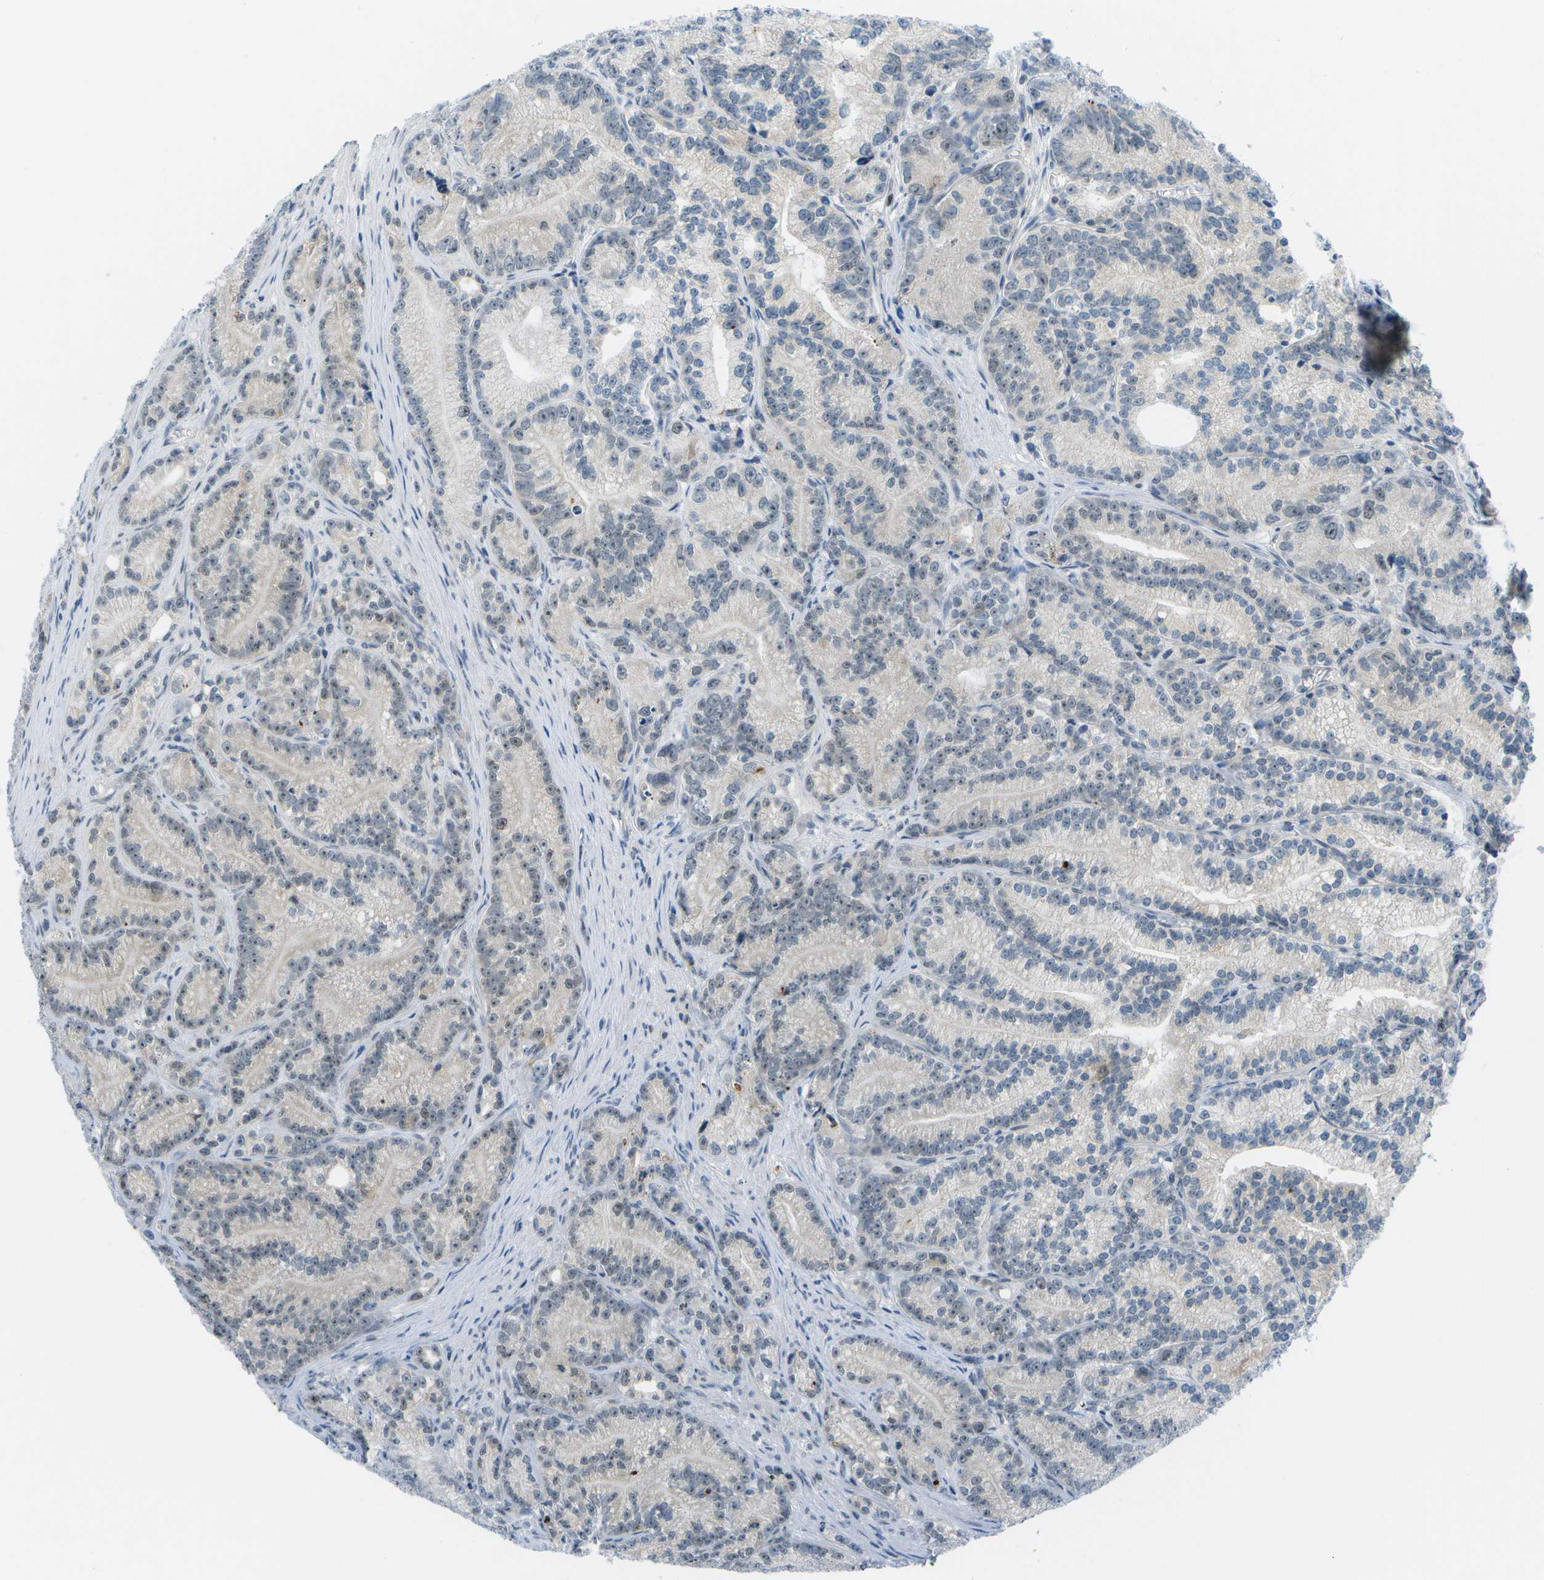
{"staining": {"intensity": "weak", "quantity": "<25%", "location": "nuclear"}, "tissue": "prostate cancer", "cell_type": "Tumor cells", "image_type": "cancer", "snomed": [{"axis": "morphology", "description": "Adenocarcinoma, Low grade"}, {"axis": "topography", "description": "Prostate"}], "caption": "This is an immunohistochemistry histopathology image of human low-grade adenocarcinoma (prostate). There is no expression in tumor cells.", "gene": "PITHD1", "patient": {"sex": "male", "age": 89}}